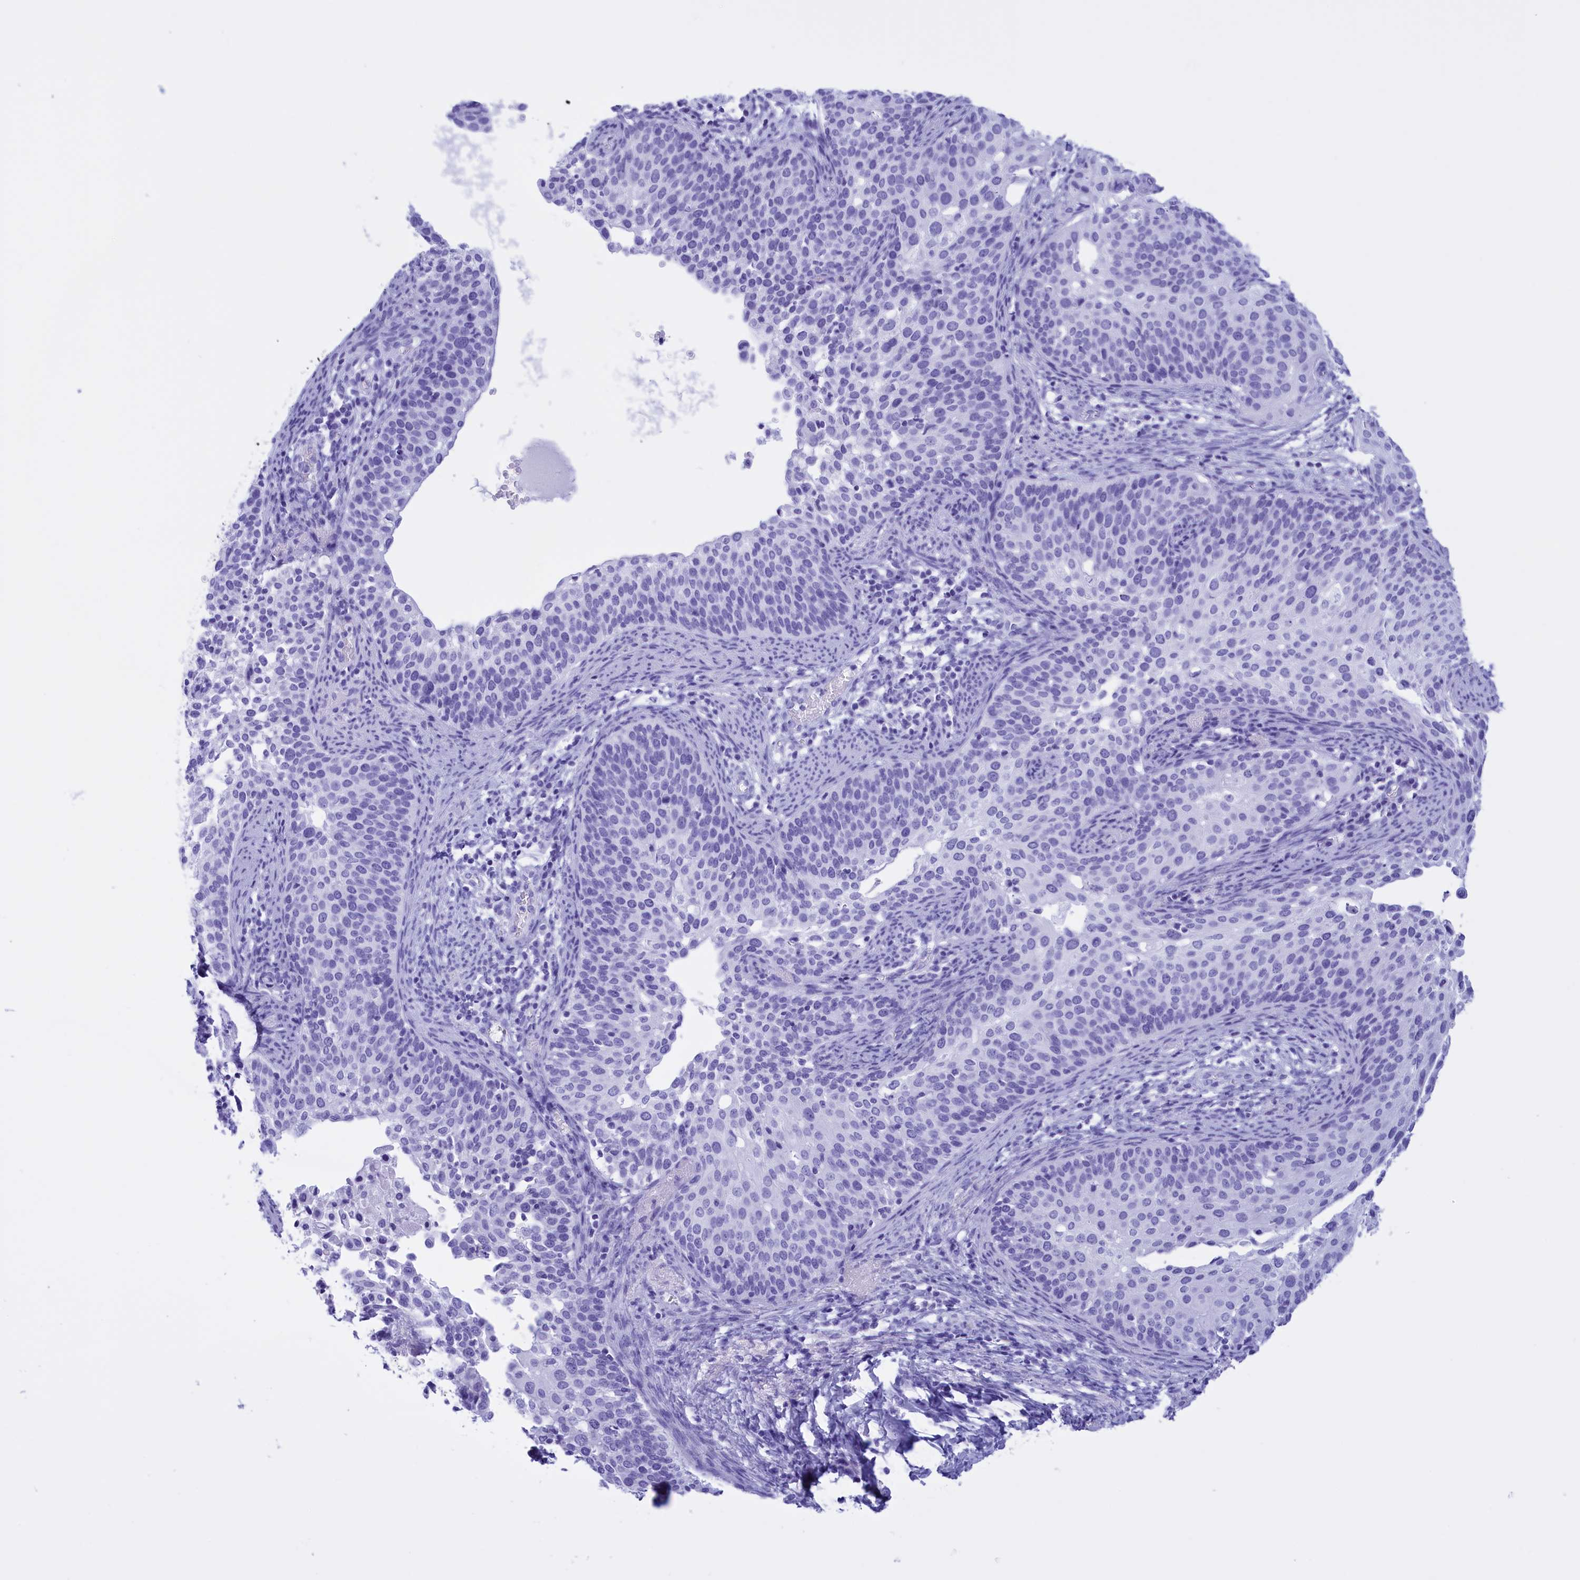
{"staining": {"intensity": "negative", "quantity": "none", "location": "none"}, "tissue": "cervical cancer", "cell_type": "Tumor cells", "image_type": "cancer", "snomed": [{"axis": "morphology", "description": "Squamous cell carcinoma, NOS"}, {"axis": "topography", "description": "Cervix"}], "caption": "This is an immunohistochemistry (IHC) micrograph of human cervical cancer. There is no expression in tumor cells.", "gene": "BRI3", "patient": {"sex": "female", "age": 44}}